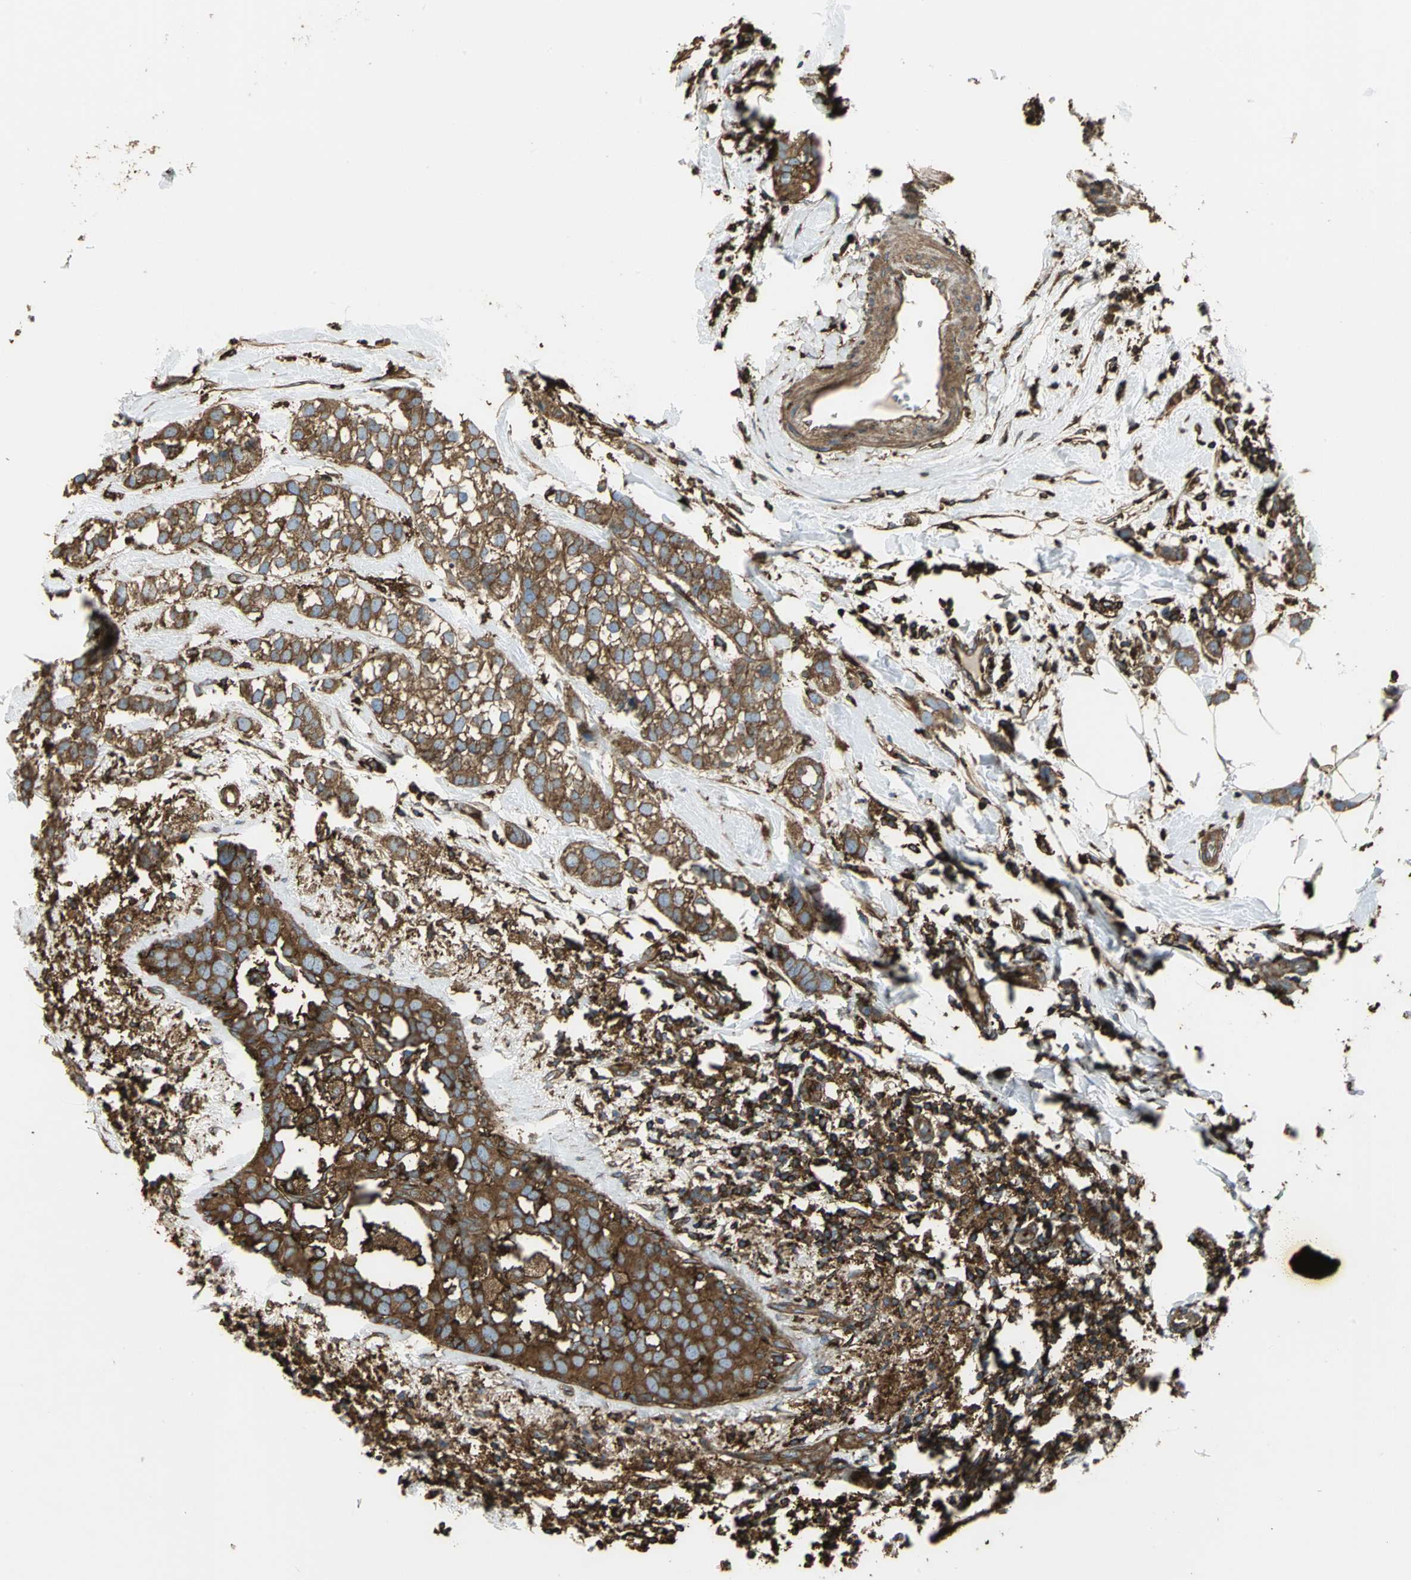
{"staining": {"intensity": "strong", "quantity": ">75%", "location": "cytoplasmic/membranous"}, "tissue": "breast cancer", "cell_type": "Tumor cells", "image_type": "cancer", "snomed": [{"axis": "morphology", "description": "Normal tissue, NOS"}, {"axis": "morphology", "description": "Duct carcinoma"}, {"axis": "topography", "description": "Breast"}], "caption": "About >75% of tumor cells in breast invasive ductal carcinoma show strong cytoplasmic/membranous protein expression as visualized by brown immunohistochemical staining.", "gene": "TLN1", "patient": {"sex": "female", "age": 50}}